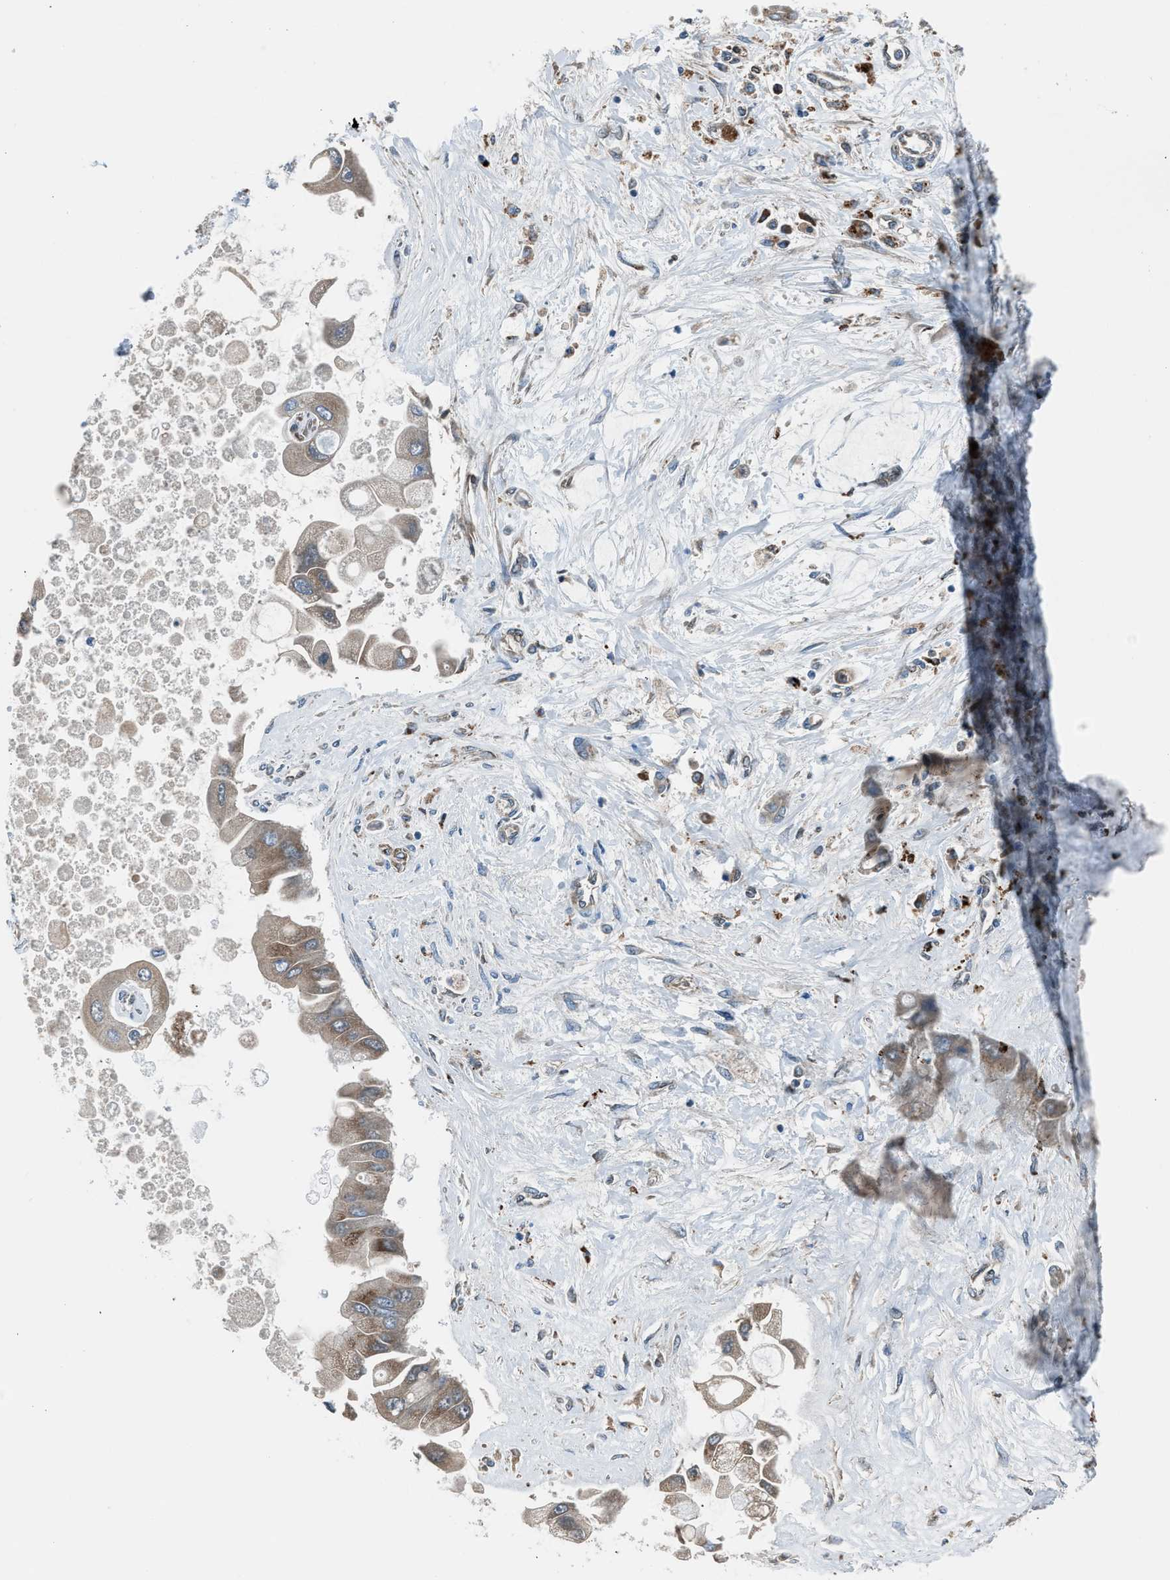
{"staining": {"intensity": "moderate", "quantity": "25%-75%", "location": "cytoplasmic/membranous"}, "tissue": "liver cancer", "cell_type": "Tumor cells", "image_type": "cancer", "snomed": [{"axis": "morphology", "description": "Cholangiocarcinoma"}, {"axis": "topography", "description": "Liver"}], "caption": "Protein expression analysis of human liver cancer reveals moderate cytoplasmic/membranous expression in approximately 25%-75% of tumor cells. (DAB IHC, brown staining for protein, blue staining for nuclei).", "gene": "LMBR1", "patient": {"sex": "male", "age": 50}}